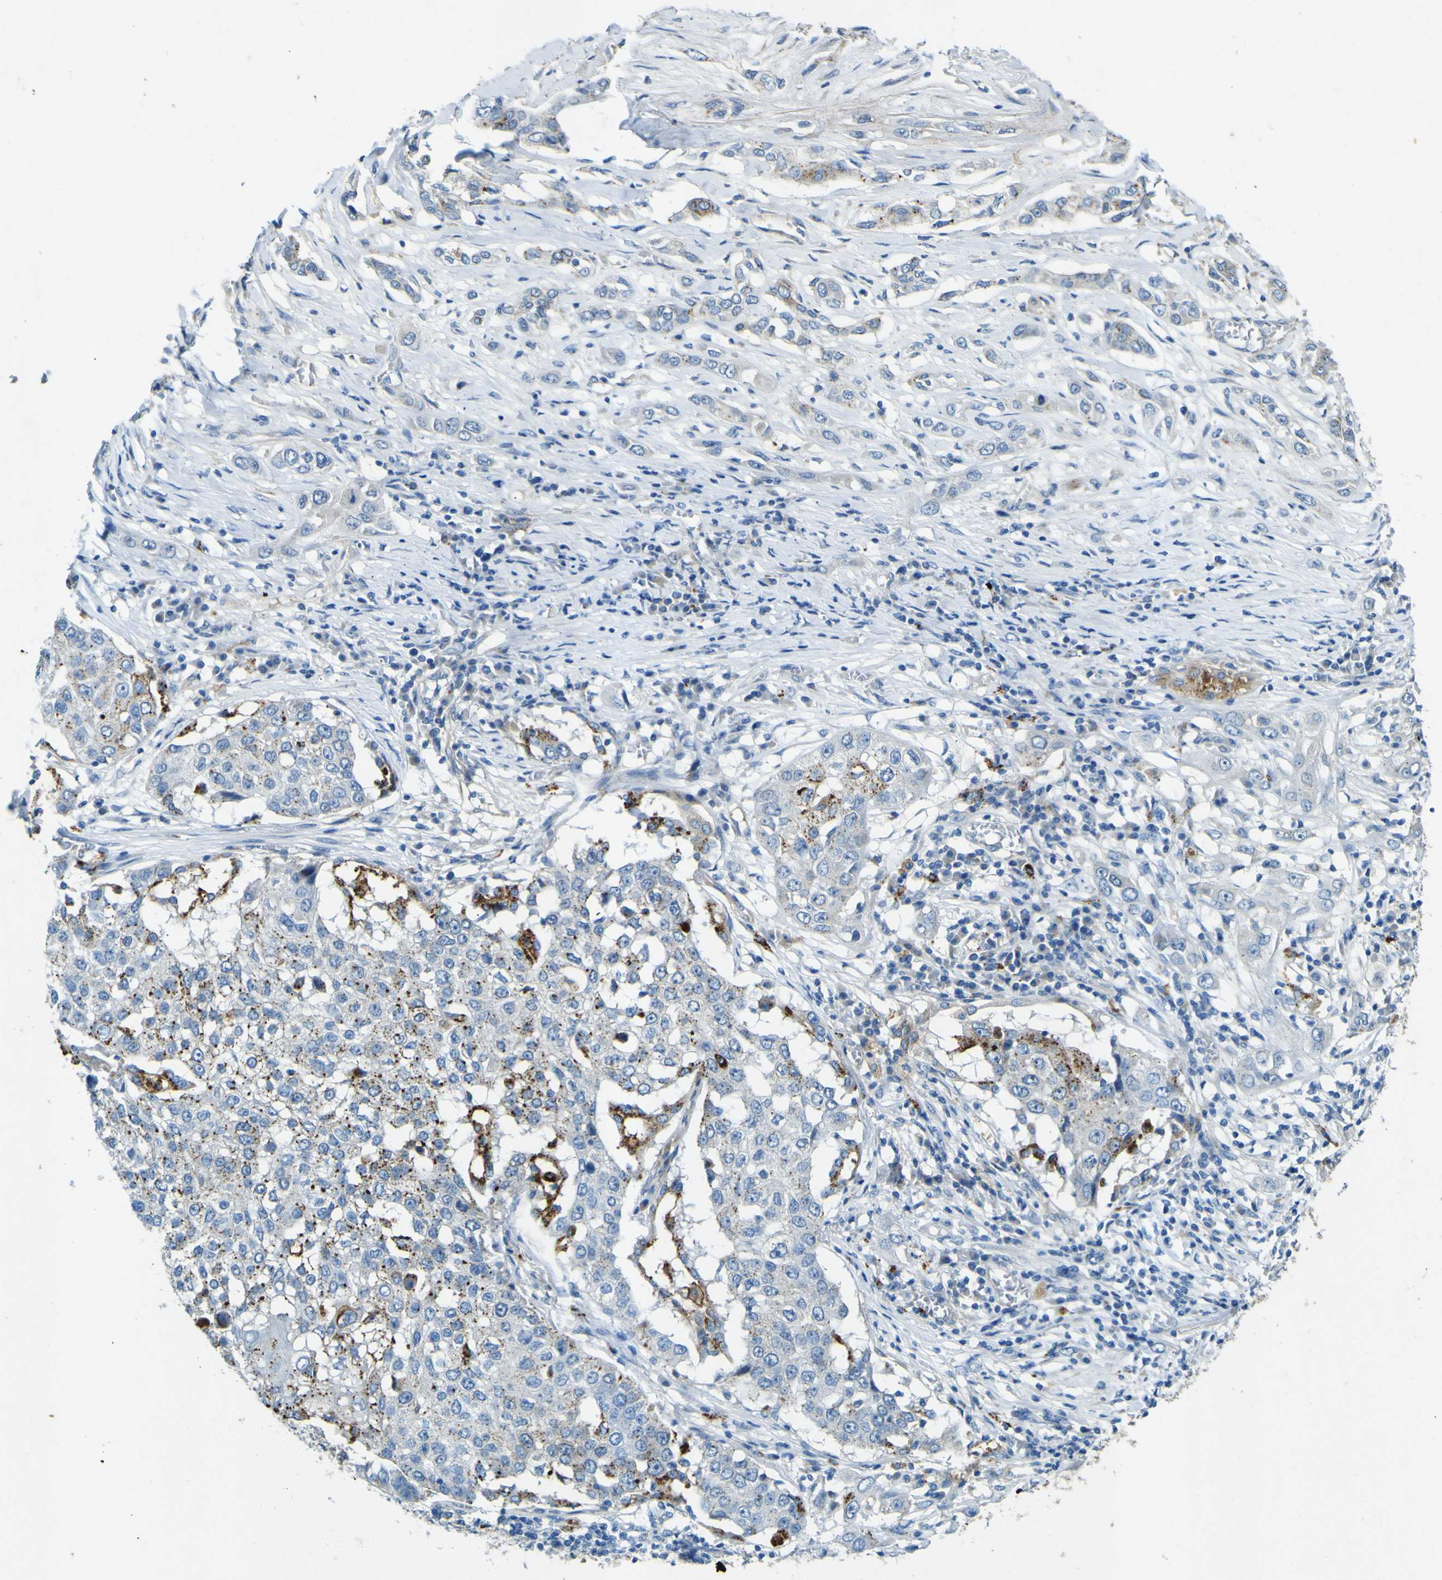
{"staining": {"intensity": "moderate", "quantity": "<25%", "location": "cytoplasmic/membranous"}, "tissue": "lung cancer", "cell_type": "Tumor cells", "image_type": "cancer", "snomed": [{"axis": "morphology", "description": "Squamous cell carcinoma, NOS"}, {"axis": "topography", "description": "Lung"}], "caption": "Immunohistochemistry (IHC) photomicrograph of human lung squamous cell carcinoma stained for a protein (brown), which reveals low levels of moderate cytoplasmic/membranous expression in approximately <25% of tumor cells.", "gene": "PDE9A", "patient": {"sex": "male", "age": 71}}